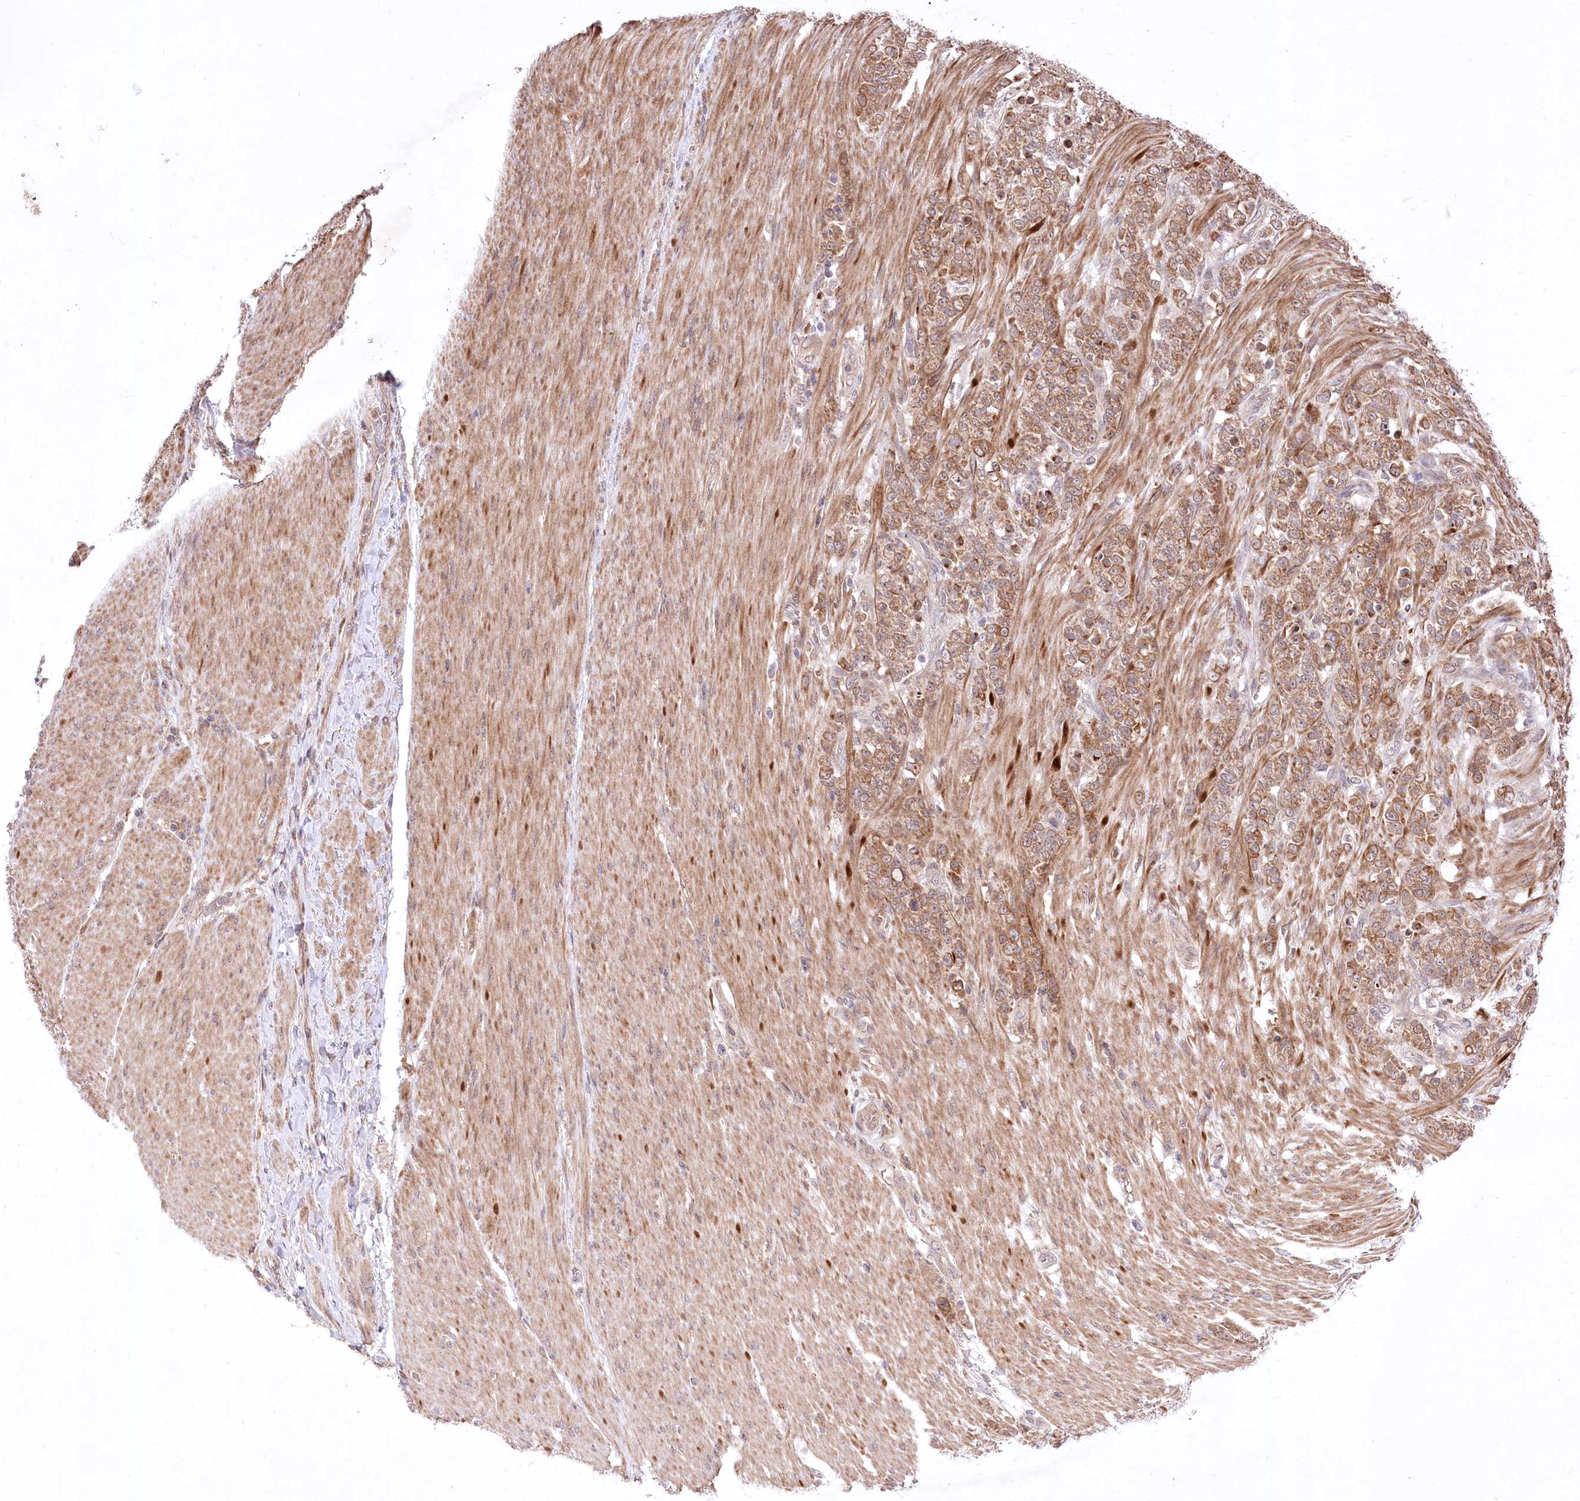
{"staining": {"intensity": "moderate", "quantity": ">75%", "location": "cytoplasmic/membranous"}, "tissue": "stomach cancer", "cell_type": "Tumor cells", "image_type": "cancer", "snomed": [{"axis": "morphology", "description": "Adenocarcinoma, NOS"}, {"axis": "topography", "description": "Stomach"}], "caption": "DAB immunohistochemical staining of adenocarcinoma (stomach) exhibits moderate cytoplasmic/membranous protein positivity in approximately >75% of tumor cells.", "gene": "HELT", "patient": {"sex": "female", "age": 79}}